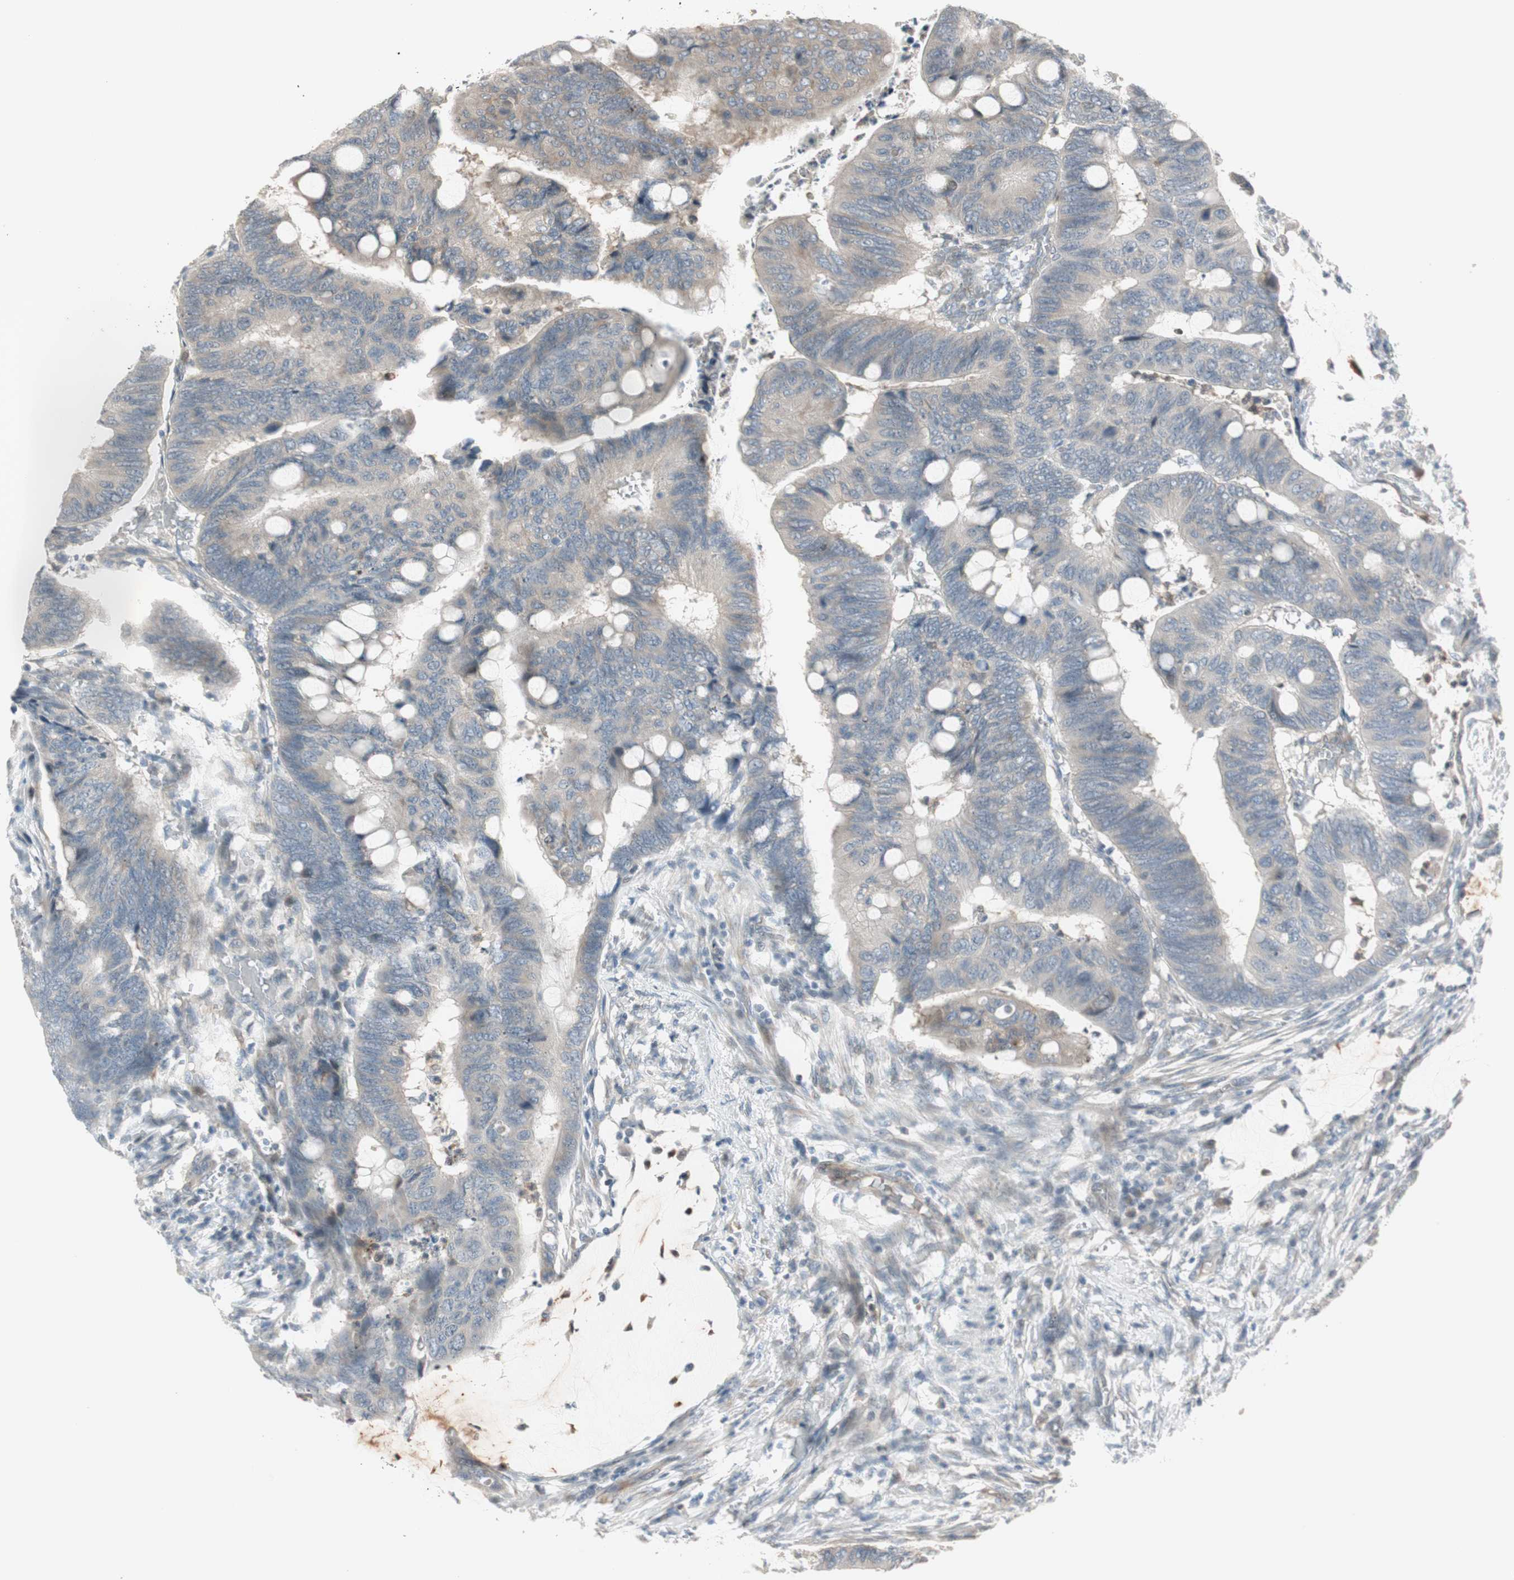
{"staining": {"intensity": "weak", "quantity": ">75%", "location": "cytoplasmic/membranous"}, "tissue": "colorectal cancer", "cell_type": "Tumor cells", "image_type": "cancer", "snomed": [{"axis": "morphology", "description": "Normal tissue, NOS"}, {"axis": "morphology", "description": "Adenocarcinoma, NOS"}, {"axis": "topography", "description": "Rectum"}, {"axis": "topography", "description": "Peripheral nerve tissue"}], "caption": "Weak cytoplasmic/membranous positivity is identified in about >75% of tumor cells in colorectal cancer (adenocarcinoma).", "gene": "CGRRF1", "patient": {"sex": "male", "age": 92}}